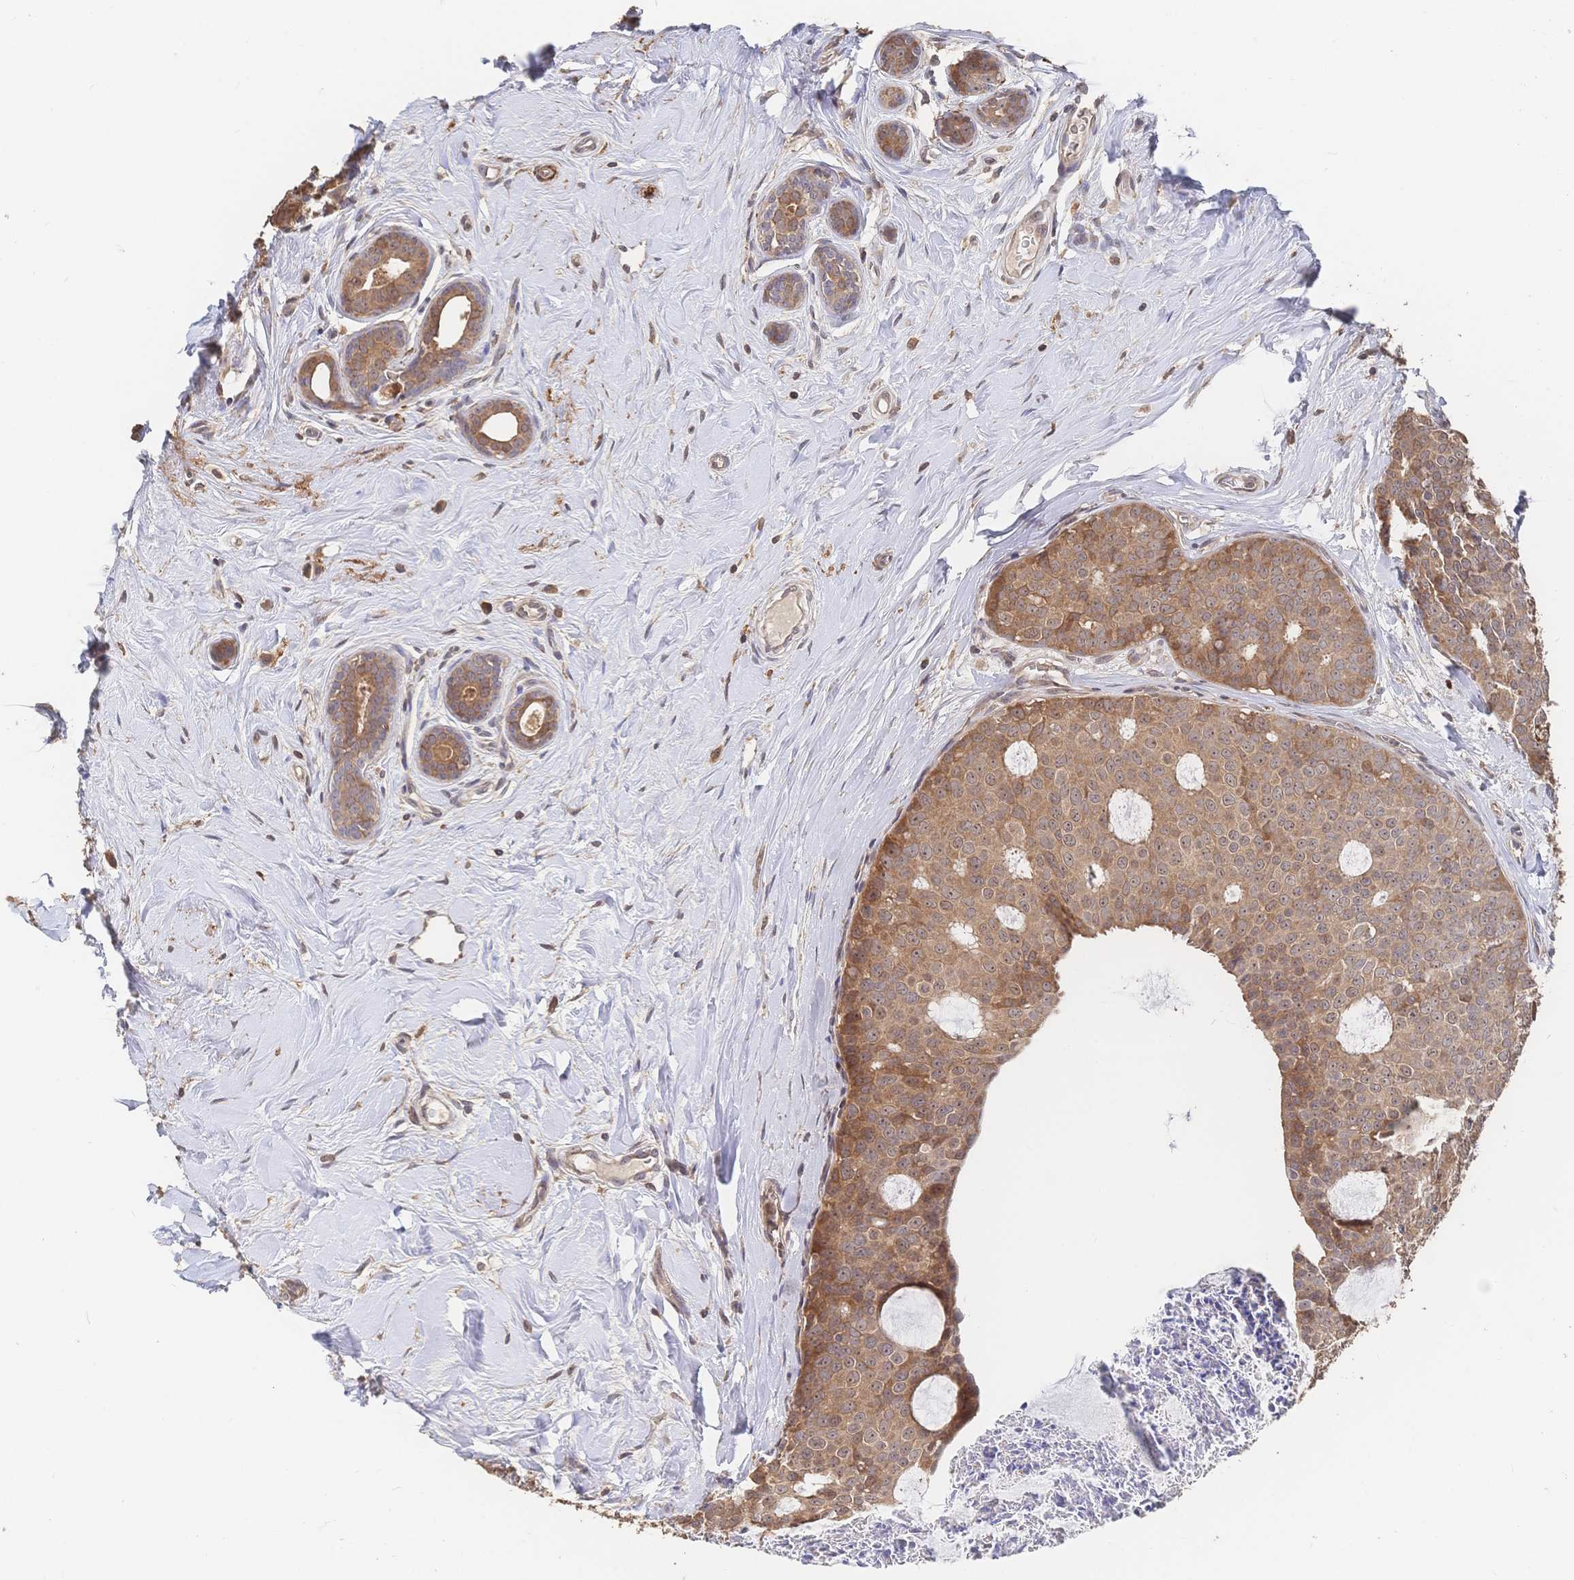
{"staining": {"intensity": "moderate", "quantity": ">75%", "location": "cytoplasmic/membranous,nuclear"}, "tissue": "breast cancer", "cell_type": "Tumor cells", "image_type": "cancer", "snomed": [{"axis": "morphology", "description": "Duct carcinoma"}, {"axis": "topography", "description": "Breast"}], "caption": "Immunohistochemical staining of human breast cancer (invasive ductal carcinoma) reveals medium levels of moderate cytoplasmic/membranous and nuclear protein positivity in about >75% of tumor cells.", "gene": "DNAJA4", "patient": {"sex": "female", "age": 45}}